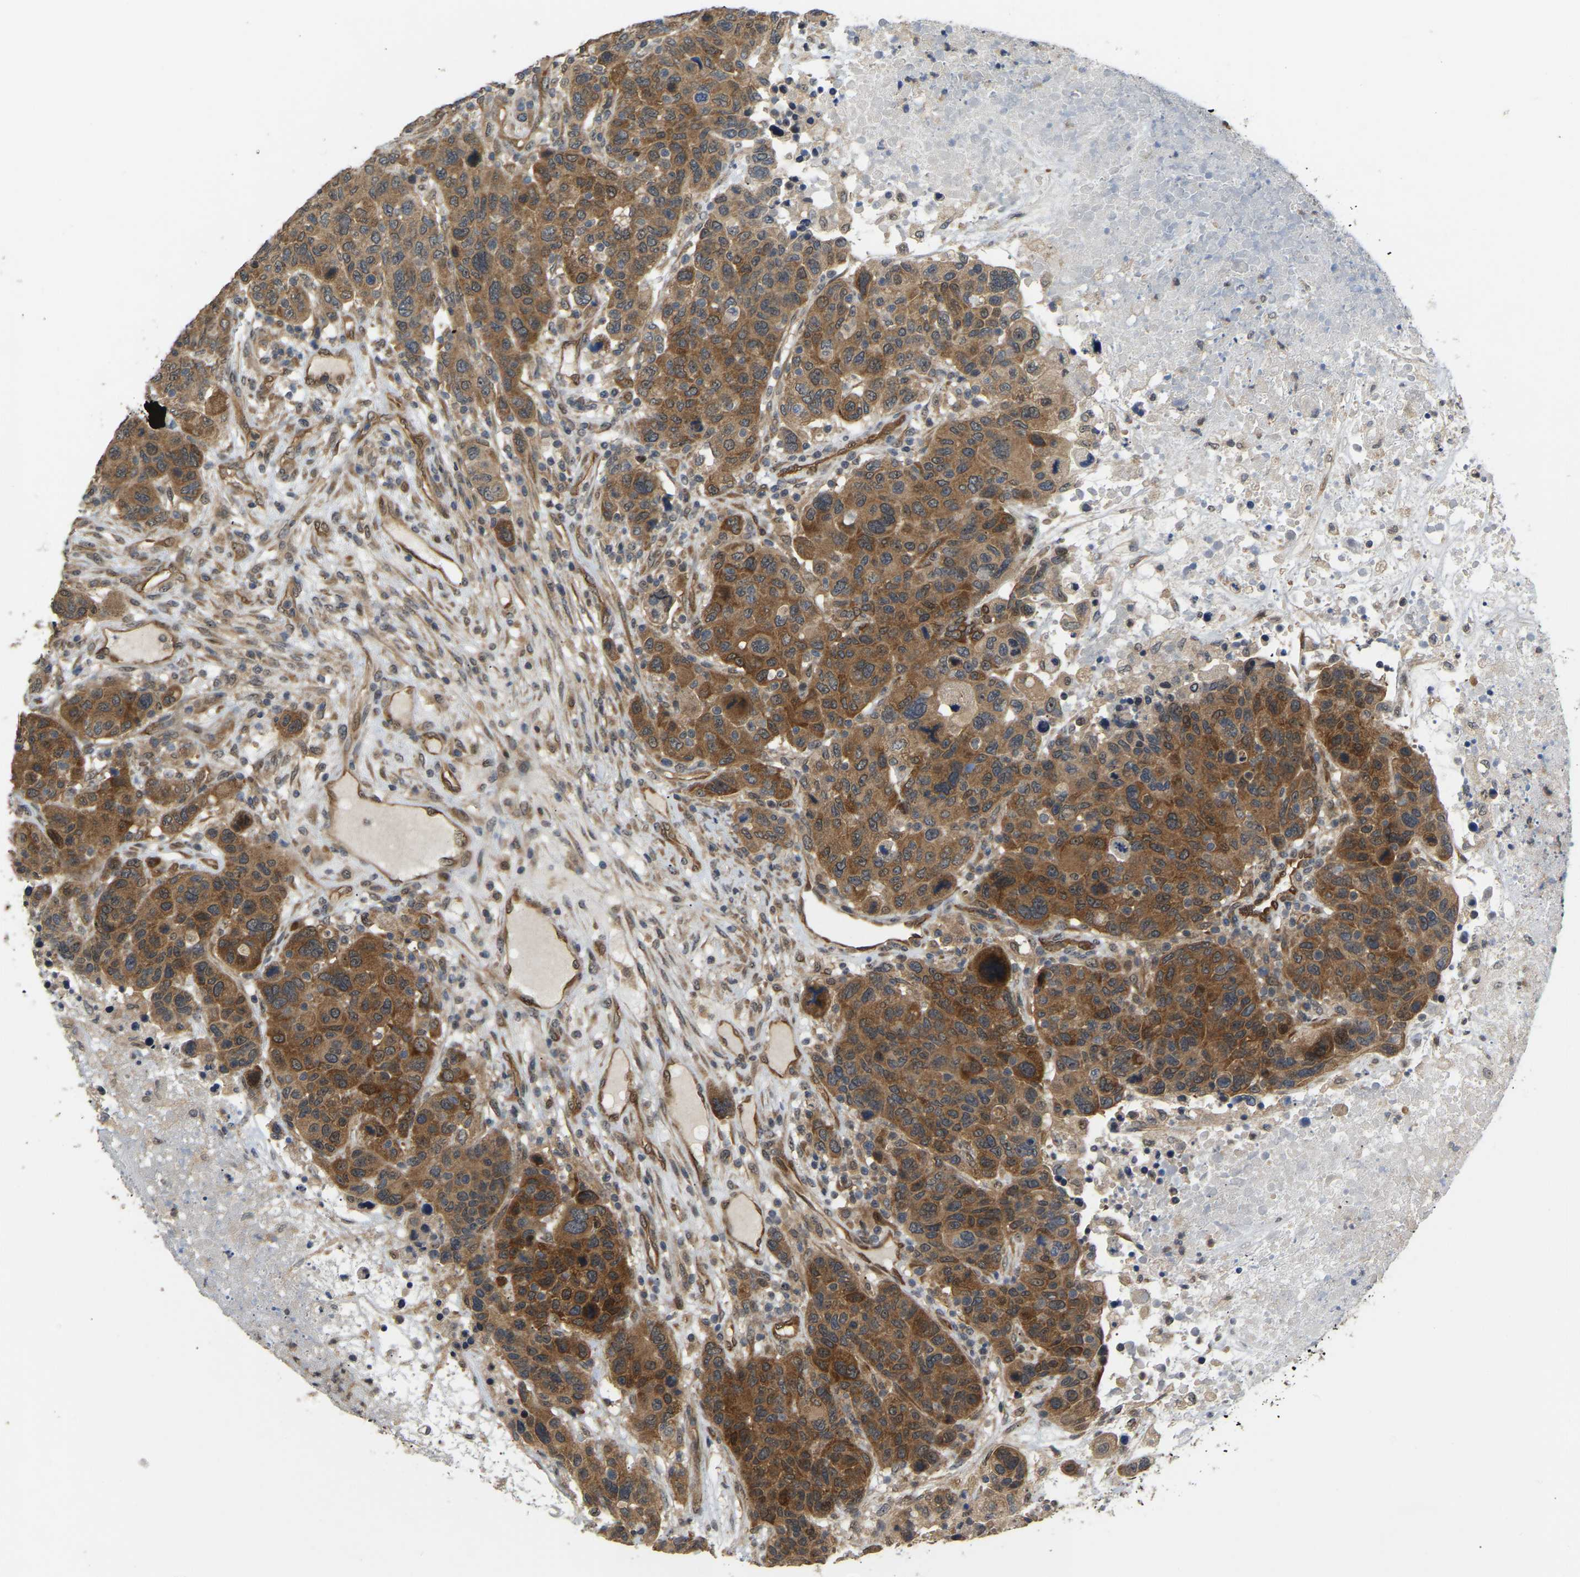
{"staining": {"intensity": "moderate", "quantity": ">75%", "location": "cytoplasmic/membranous,nuclear"}, "tissue": "breast cancer", "cell_type": "Tumor cells", "image_type": "cancer", "snomed": [{"axis": "morphology", "description": "Duct carcinoma"}, {"axis": "topography", "description": "Breast"}], "caption": "Breast invasive ductal carcinoma tissue exhibits moderate cytoplasmic/membranous and nuclear positivity in about >75% of tumor cells", "gene": "LIMK2", "patient": {"sex": "female", "age": 37}}